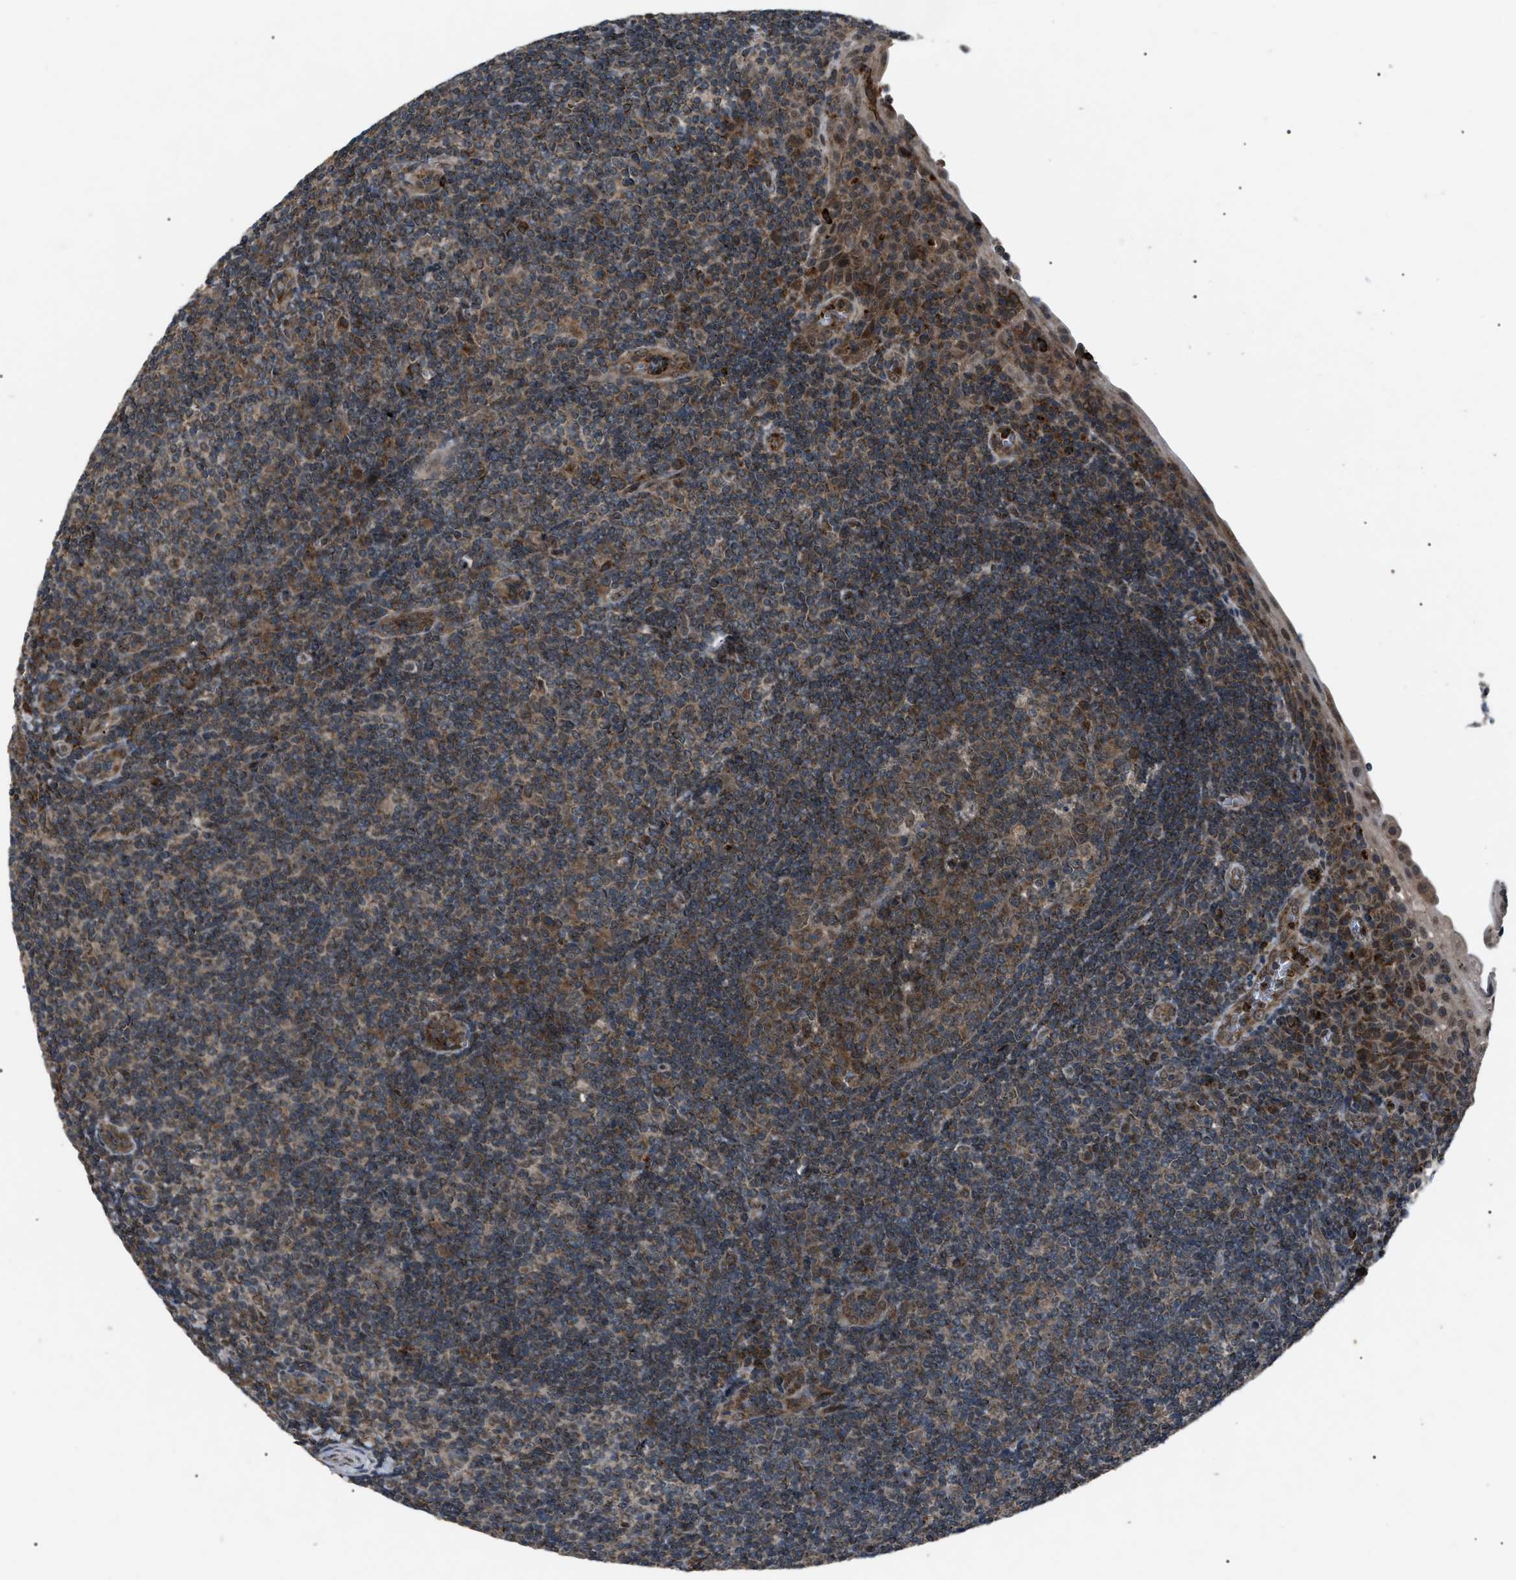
{"staining": {"intensity": "moderate", "quantity": "25%-75%", "location": "cytoplasmic/membranous"}, "tissue": "tonsil", "cell_type": "Germinal center cells", "image_type": "normal", "snomed": [{"axis": "morphology", "description": "Normal tissue, NOS"}, {"axis": "topography", "description": "Tonsil"}], "caption": "About 25%-75% of germinal center cells in unremarkable tonsil reveal moderate cytoplasmic/membranous protein expression as visualized by brown immunohistochemical staining.", "gene": "ZFAND2A", "patient": {"sex": "male", "age": 37}}